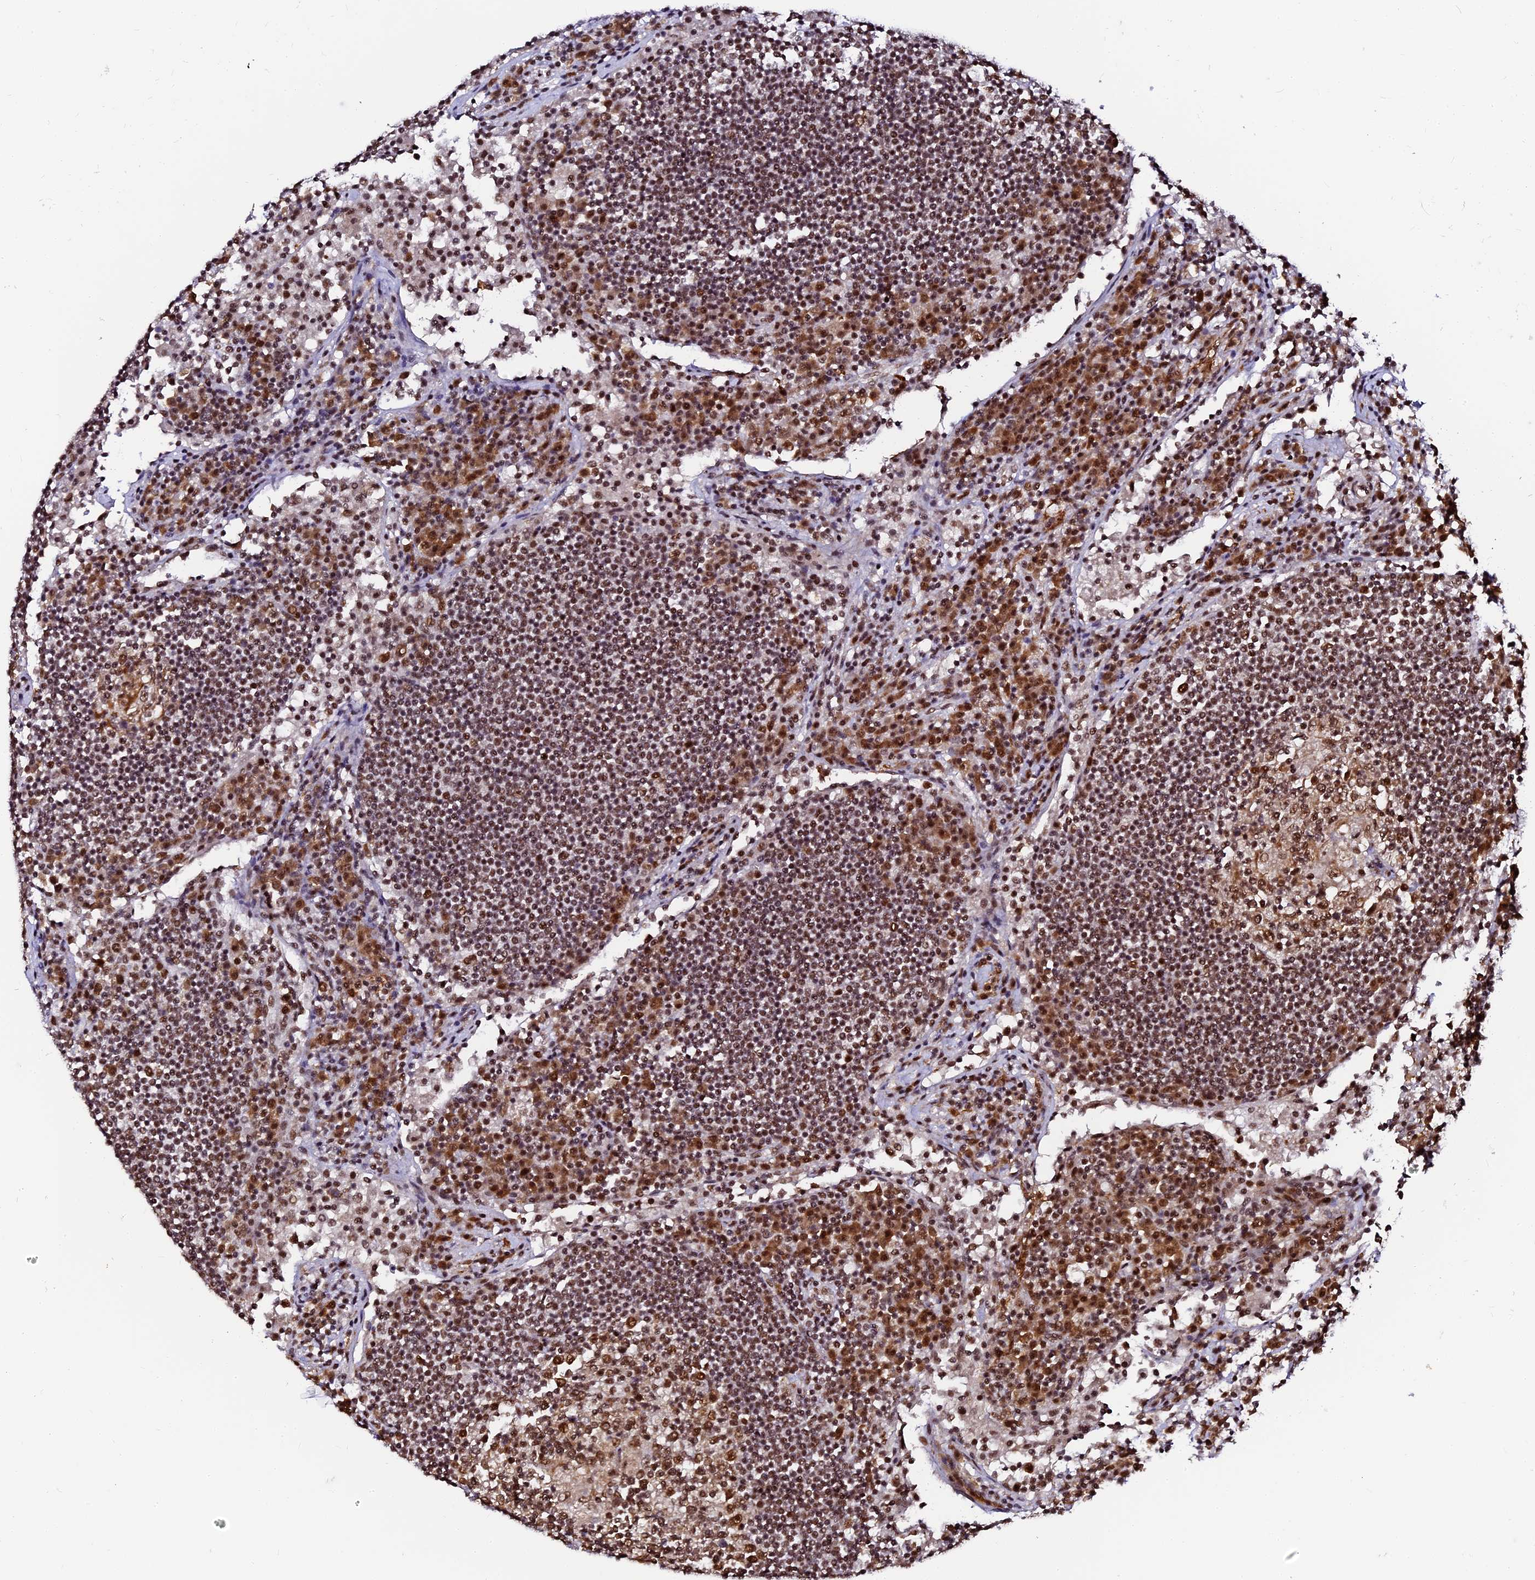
{"staining": {"intensity": "moderate", "quantity": ">75%", "location": "nuclear"}, "tissue": "lymph node", "cell_type": "Germinal center cells", "image_type": "normal", "snomed": [{"axis": "morphology", "description": "Normal tissue, NOS"}, {"axis": "topography", "description": "Lymph node"}], "caption": "Lymph node stained with immunohistochemistry (IHC) demonstrates moderate nuclear expression in about >75% of germinal center cells.", "gene": "MCRS1", "patient": {"sex": "female", "age": 53}}